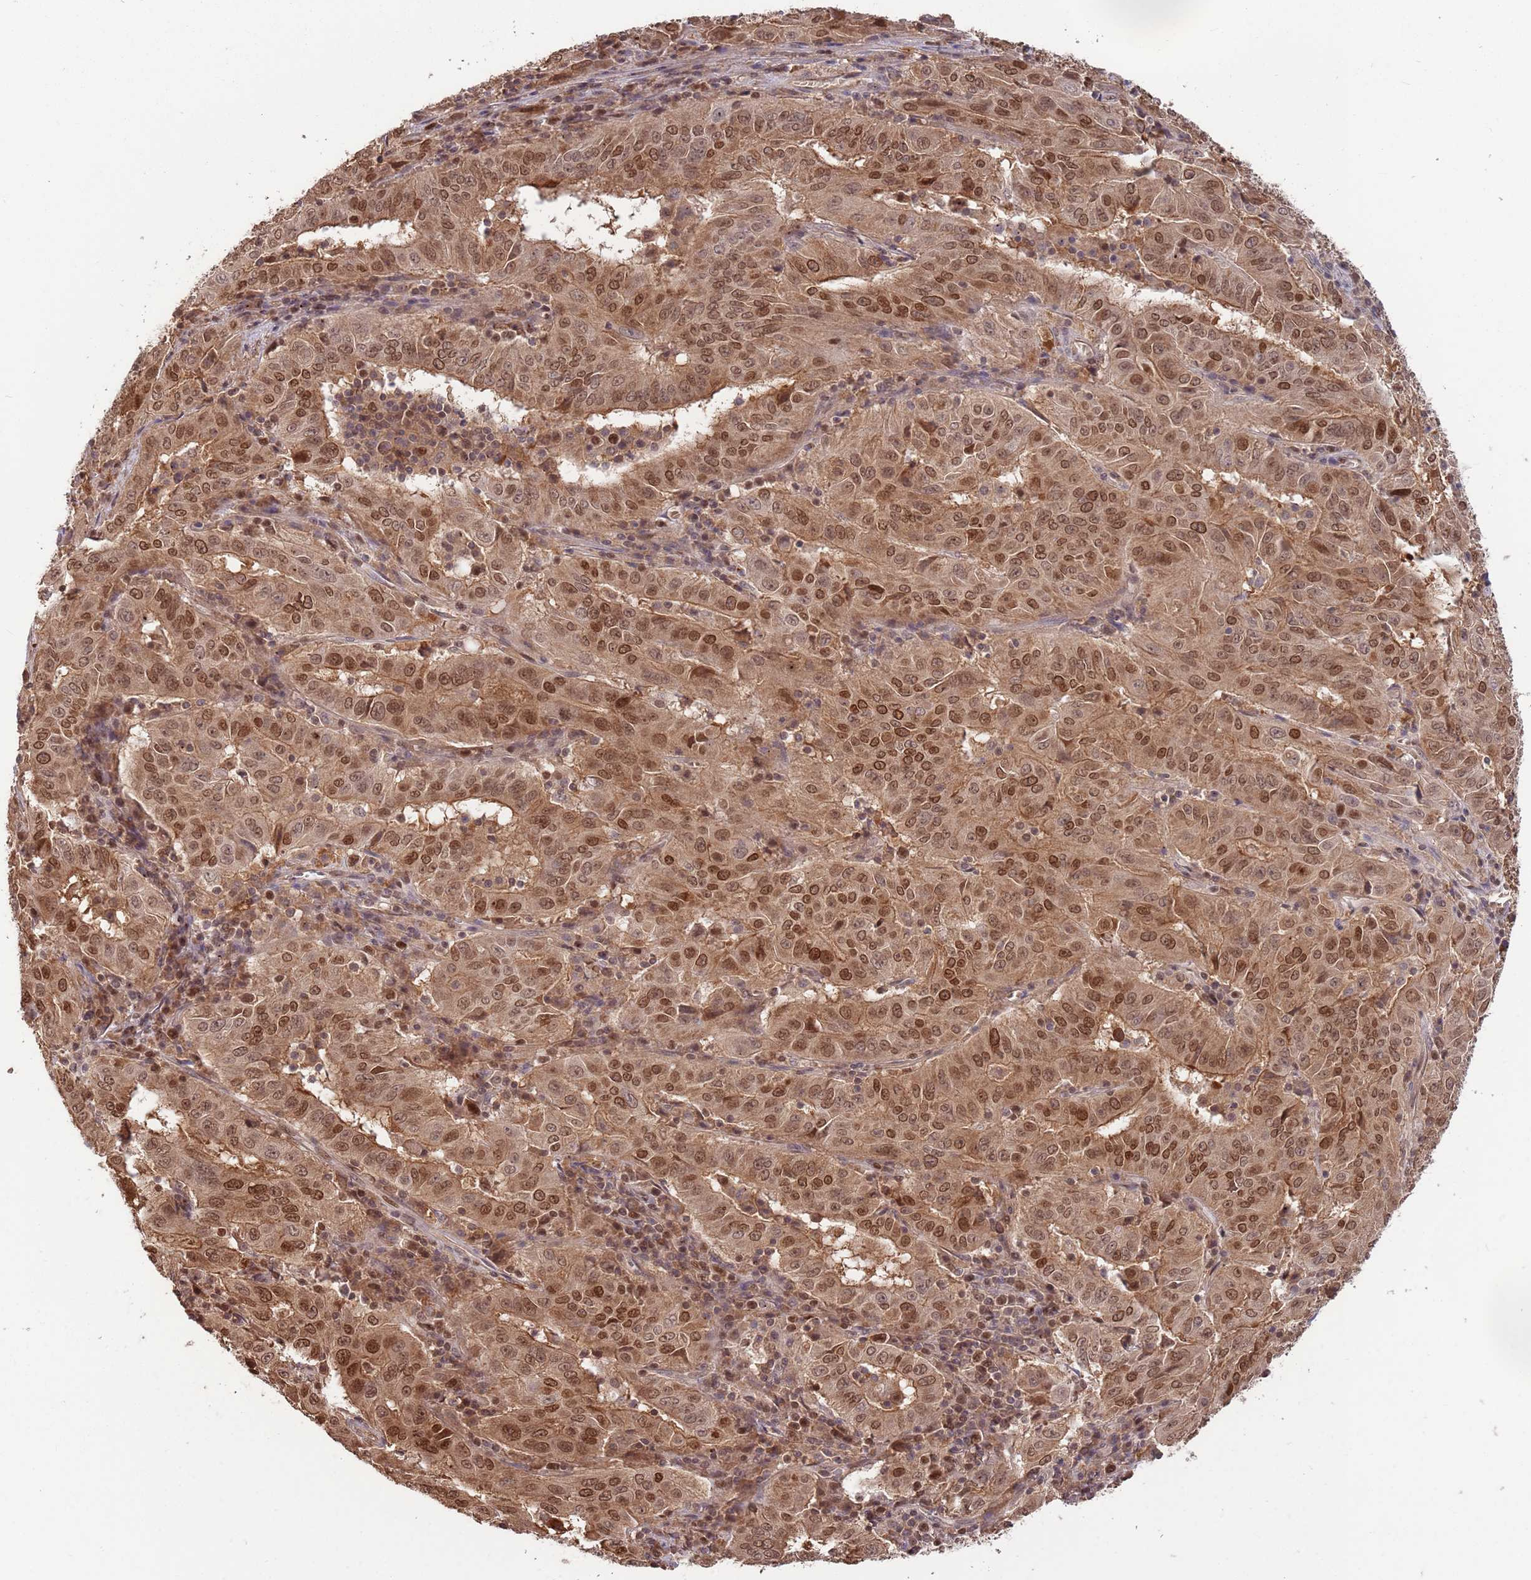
{"staining": {"intensity": "moderate", "quantity": ">75%", "location": "cytoplasmic/membranous,nuclear"}, "tissue": "pancreatic cancer", "cell_type": "Tumor cells", "image_type": "cancer", "snomed": [{"axis": "morphology", "description": "Adenocarcinoma, NOS"}, {"axis": "topography", "description": "Pancreas"}], "caption": "Immunohistochemistry (IHC) histopathology image of human adenocarcinoma (pancreatic) stained for a protein (brown), which displays medium levels of moderate cytoplasmic/membranous and nuclear staining in about >75% of tumor cells.", "gene": "SALL1", "patient": {"sex": "male", "age": 63}}